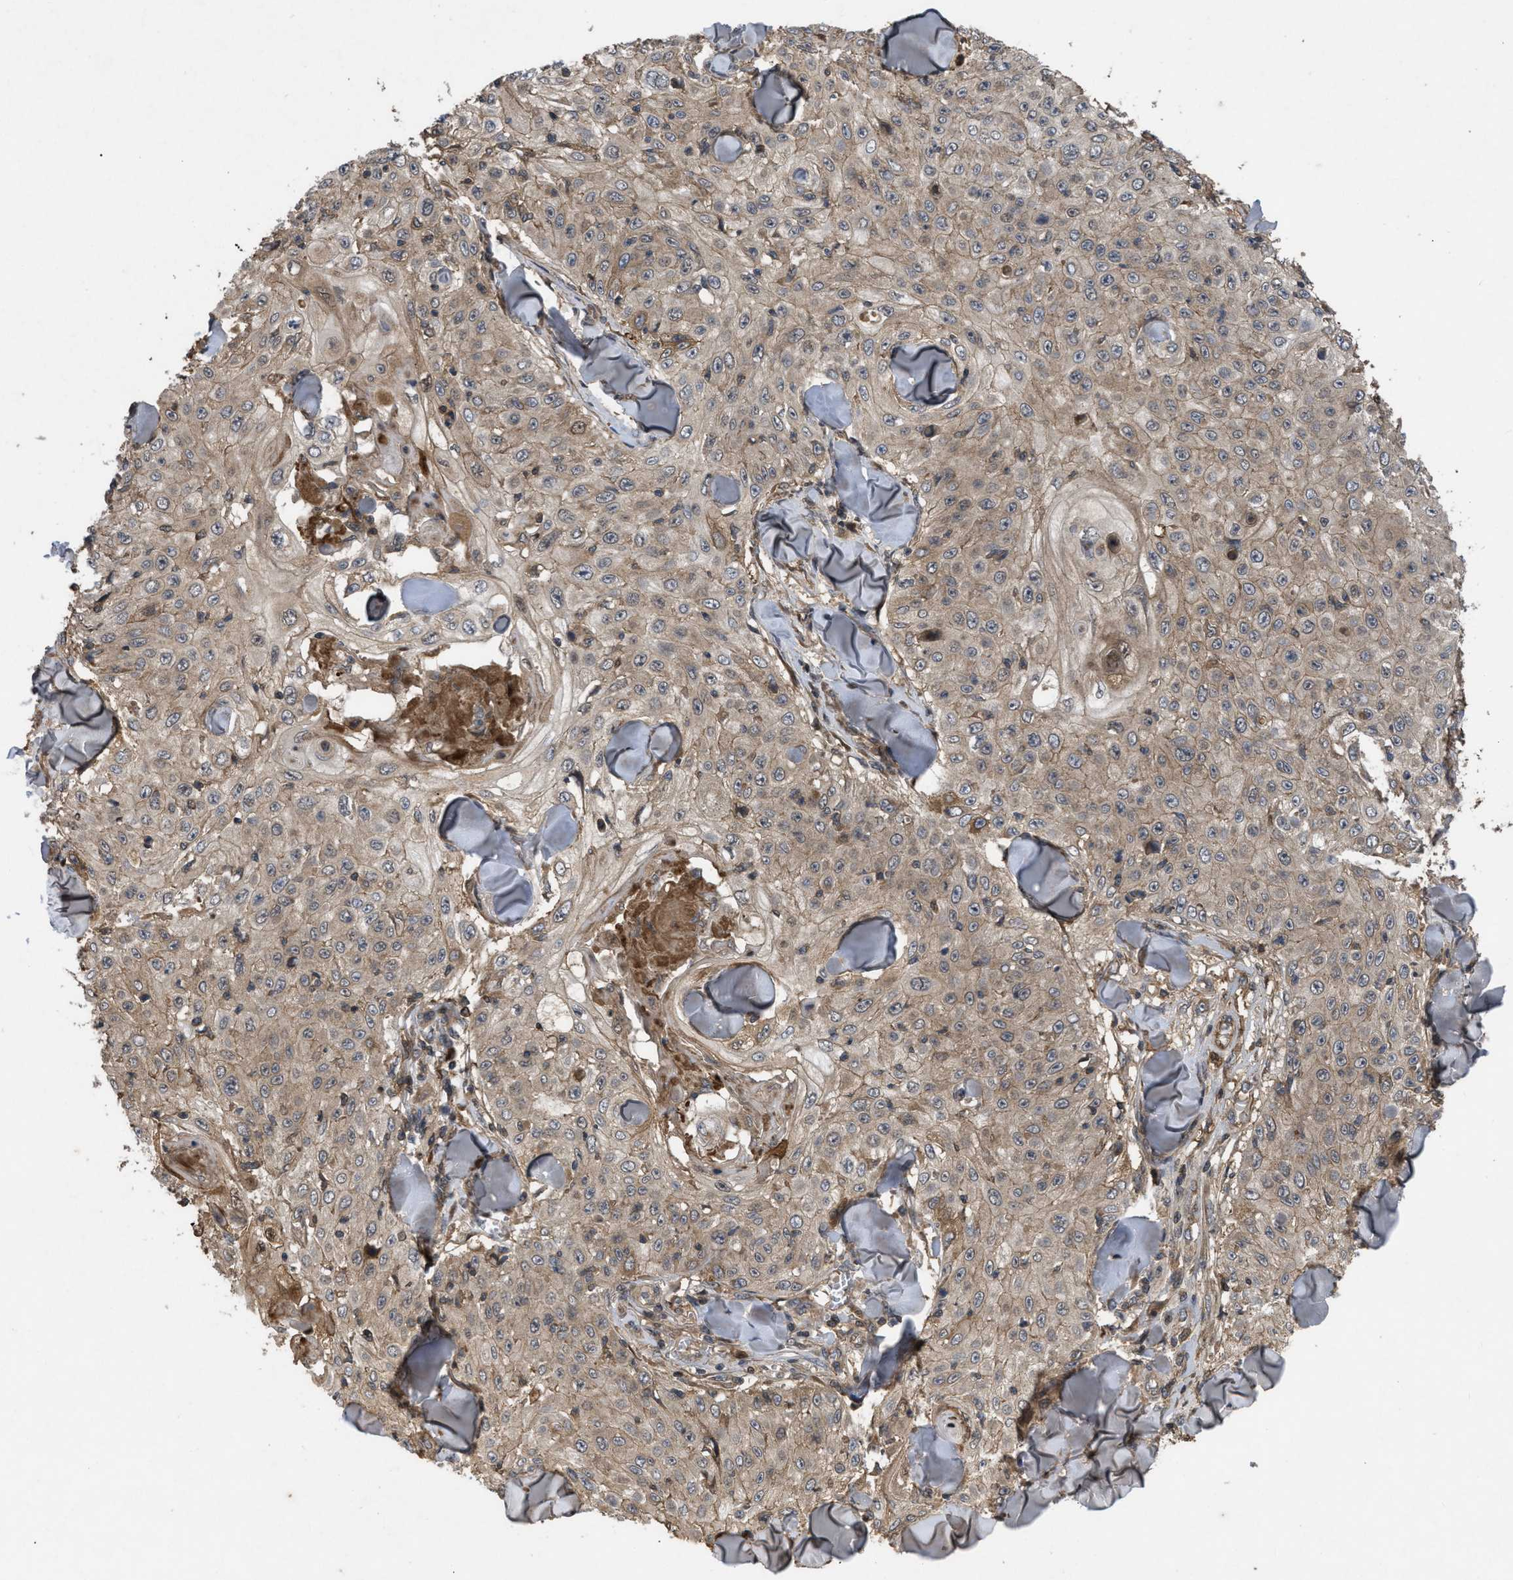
{"staining": {"intensity": "weak", "quantity": ">75%", "location": "cytoplasmic/membranous"}, "tissue": "skin cancer", "cell_type": "Tumor cells", "image_type": "cancer", "snomed": [{"axis": "morphology", "description": "Squamous cell carcinoma, NOS"}, {"axis": "topography", "description": "Skin"}], "caption": "Tumor cells demonstrate low levels of weak cytoplasmic/membranous staining in approximately >75% of cells in human skin cancer.", "gene": "RAB2A", "patient": {"sex": "male", "age": 86}}